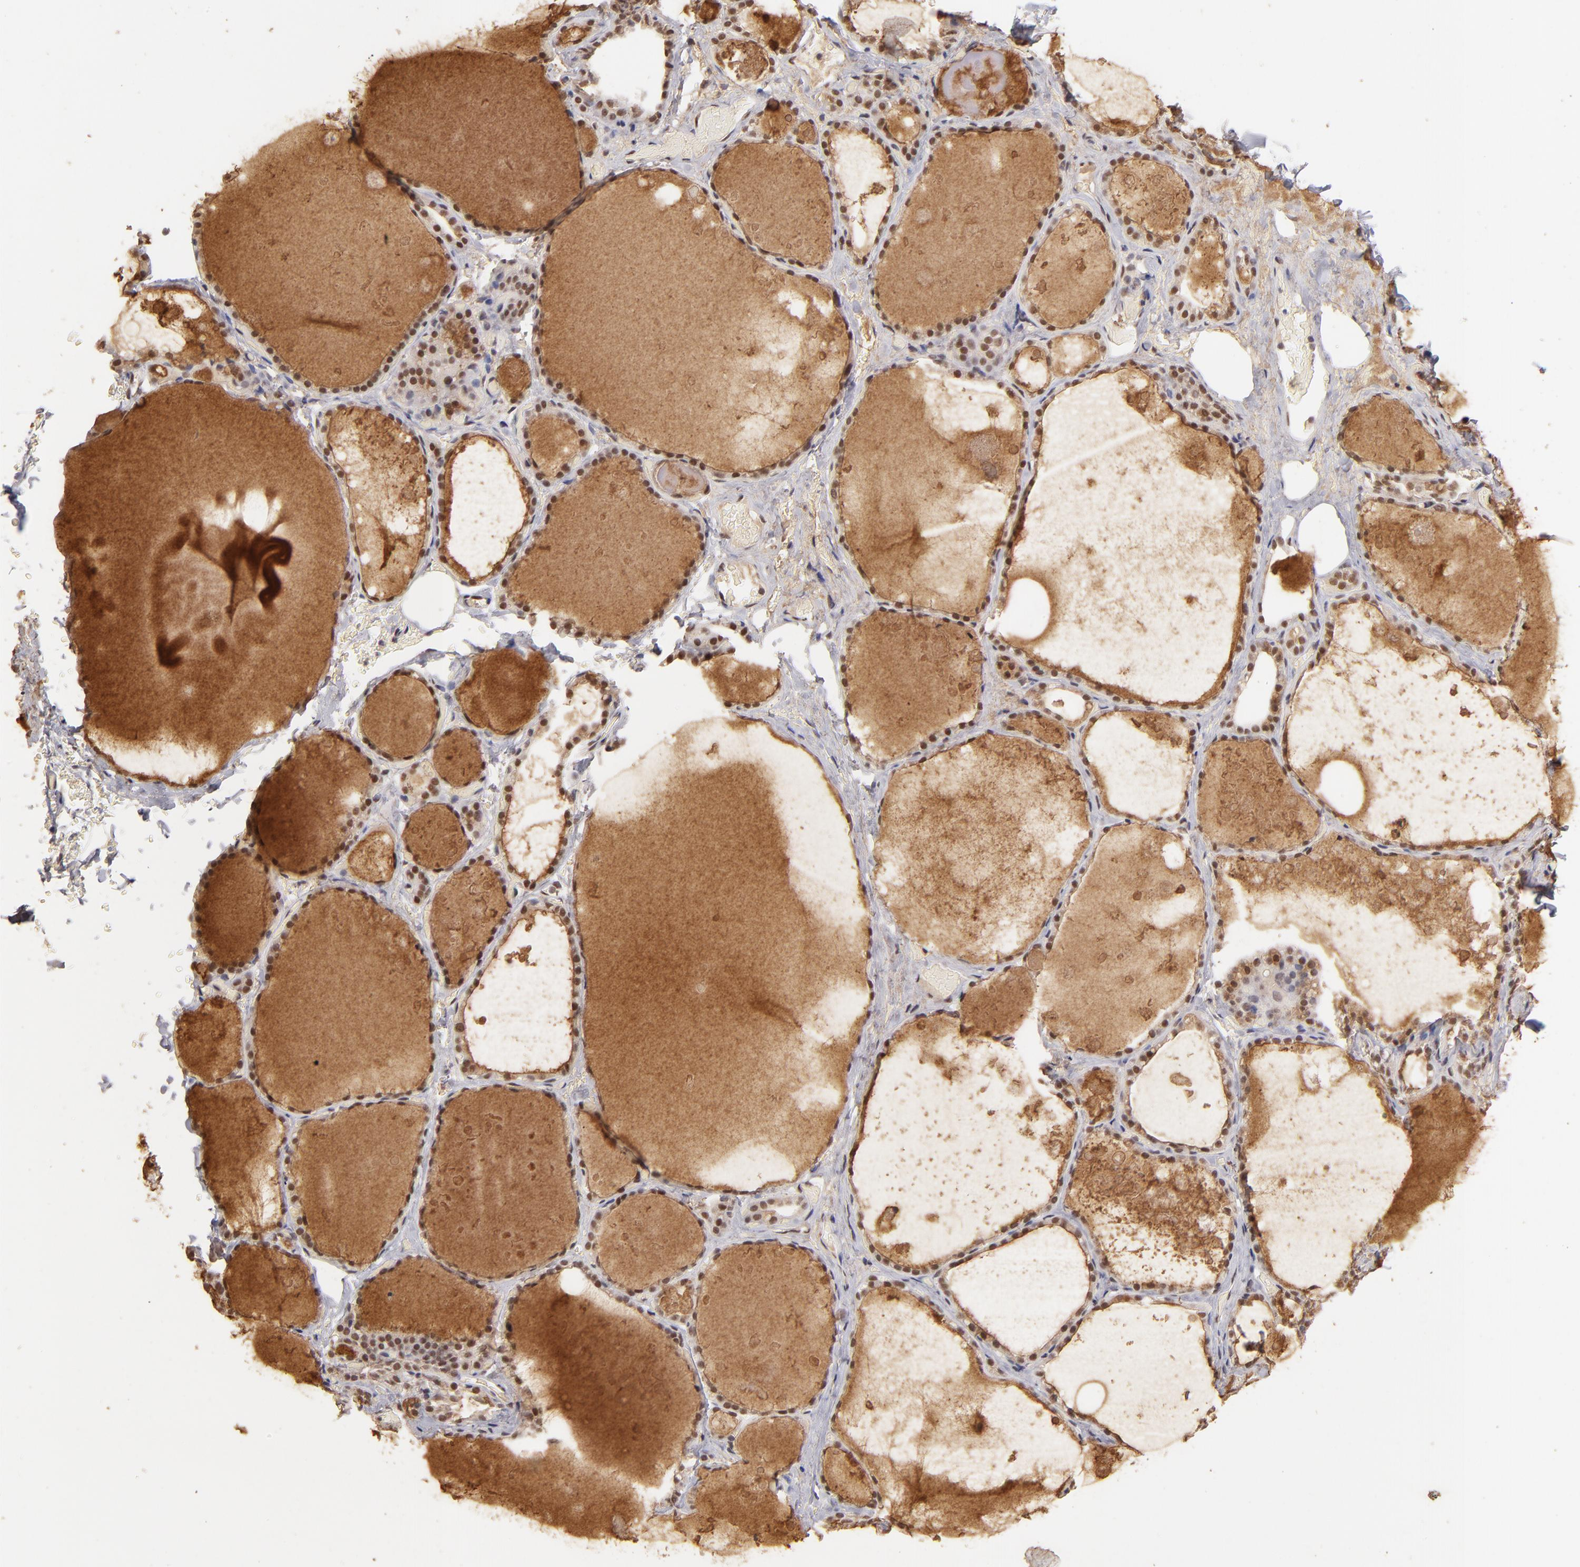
{"staining": {"intensity": "moderate", "quantity": ">75%", "location": "nuclear"}, "tissue": "thyroid gland", "cell_type": "Glandular cells", "image_type": "normal", "snomed": [{"axis": "morphology", "description": "Normal tissue, NOS"}, {"axis": "topography", "description": "Thyroid gland"}], "caption": "Protein staining by immunohistochemistry (IHC) displays moderate nuclear expression in approximately >75% of glandular cells in unremarkable thyroid gland.", "gene": "CLOCK", "patient": {"sex": "male", "age": 61}}